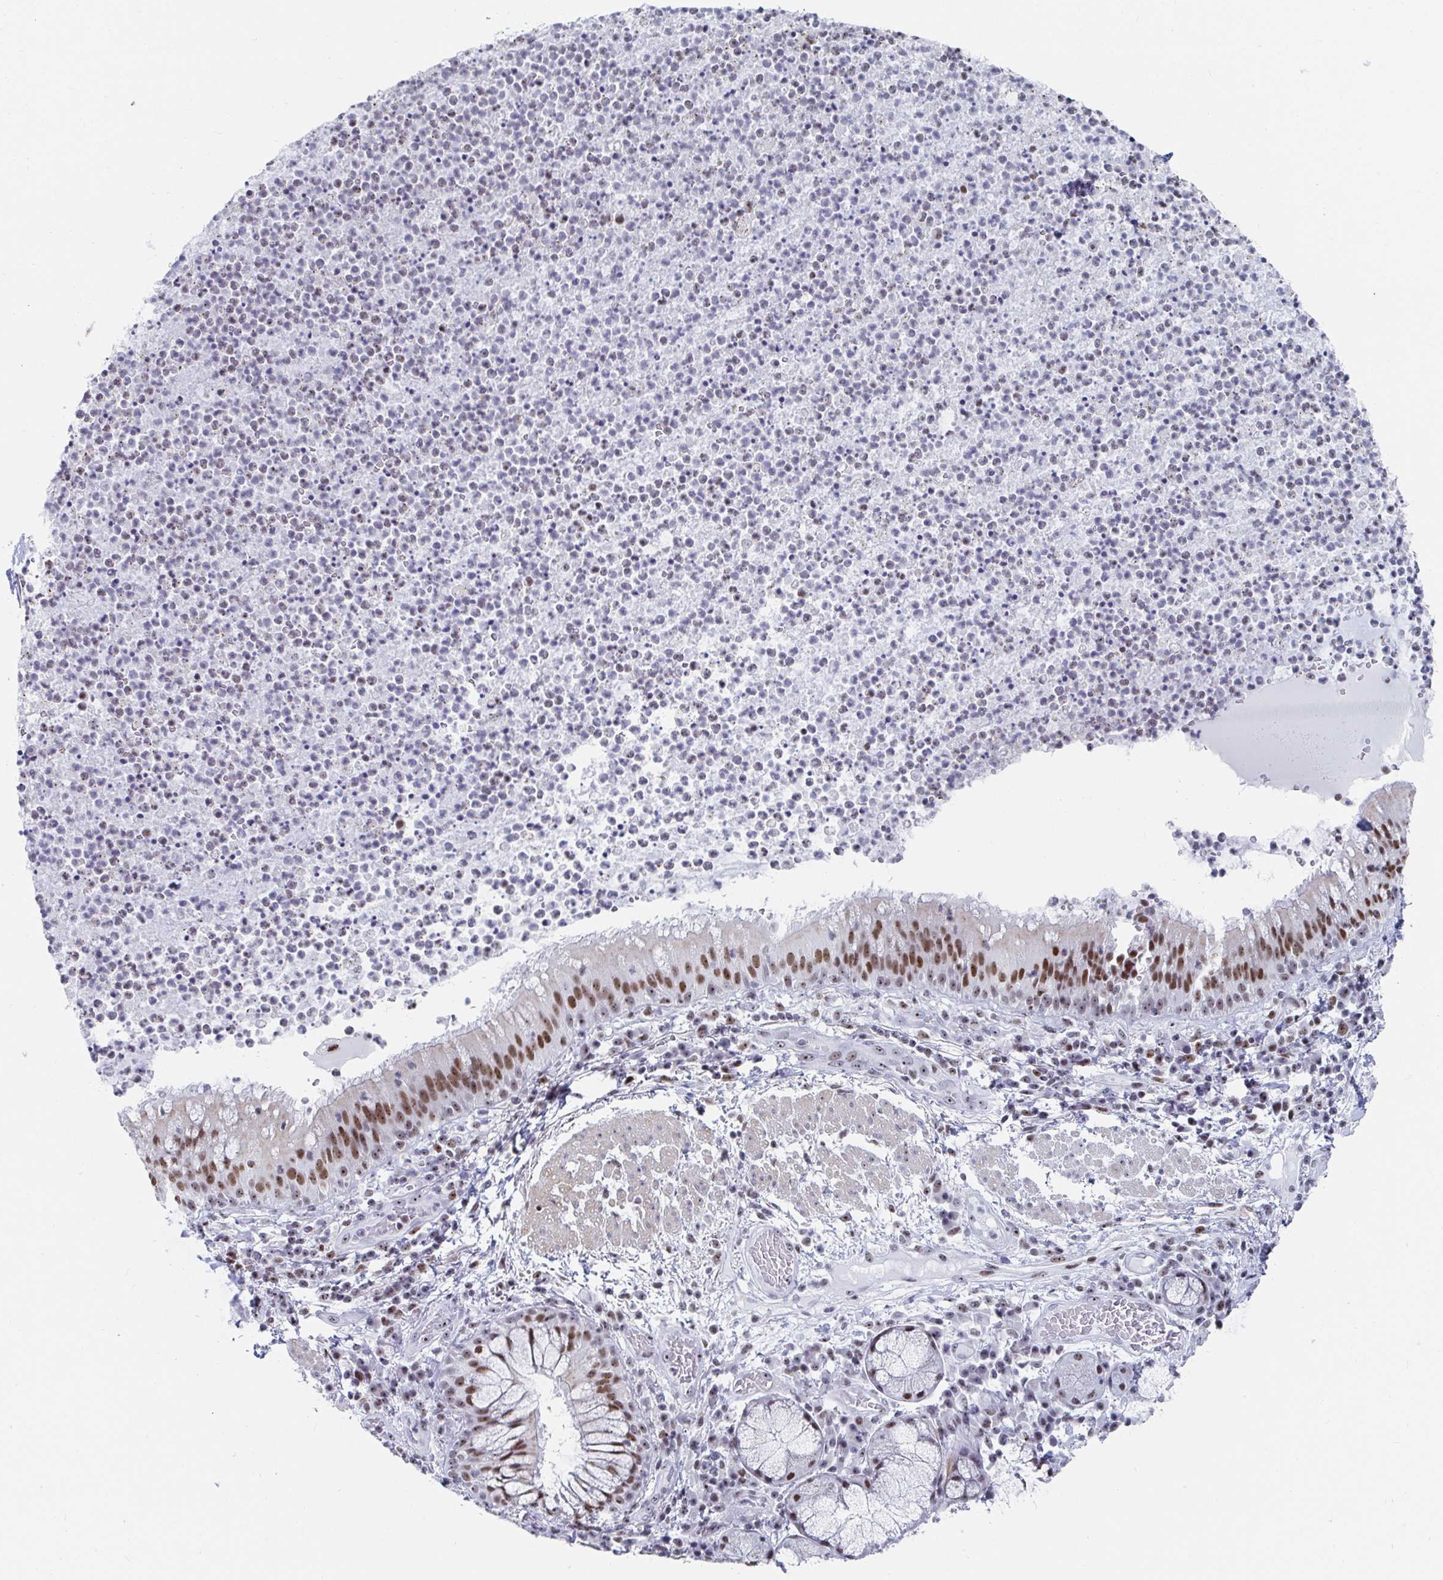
{"staining": {"intensity": "moderate", "quantity": ">75%", "location": "nuclear"}, "tissue": "bronchus", "cell_type": "Respiratory epithelial cells", "image_type": "normal", "snomed": [{"axis": "morphology", "description": "Normal tissue, NOS"}, {"axis": "topography", "description": "Lymph node"}, {"axis": "topography", "description": "Bronchus"}], "caption": "An immunohistochemistry histopathology image of normal tissue is shown. Protein staining in brown highlights moderate nuclear positivity in bronchus within respiratory epithelial cells. The protein of interest is stained brown, and the nuclei are stained in blue (DAB (3,3'-diaminobenzidine) IHC with brightfield microscopy, high magnification).", "gene": "SIRT7", "patient": {"sex": "male", "age": 56}}